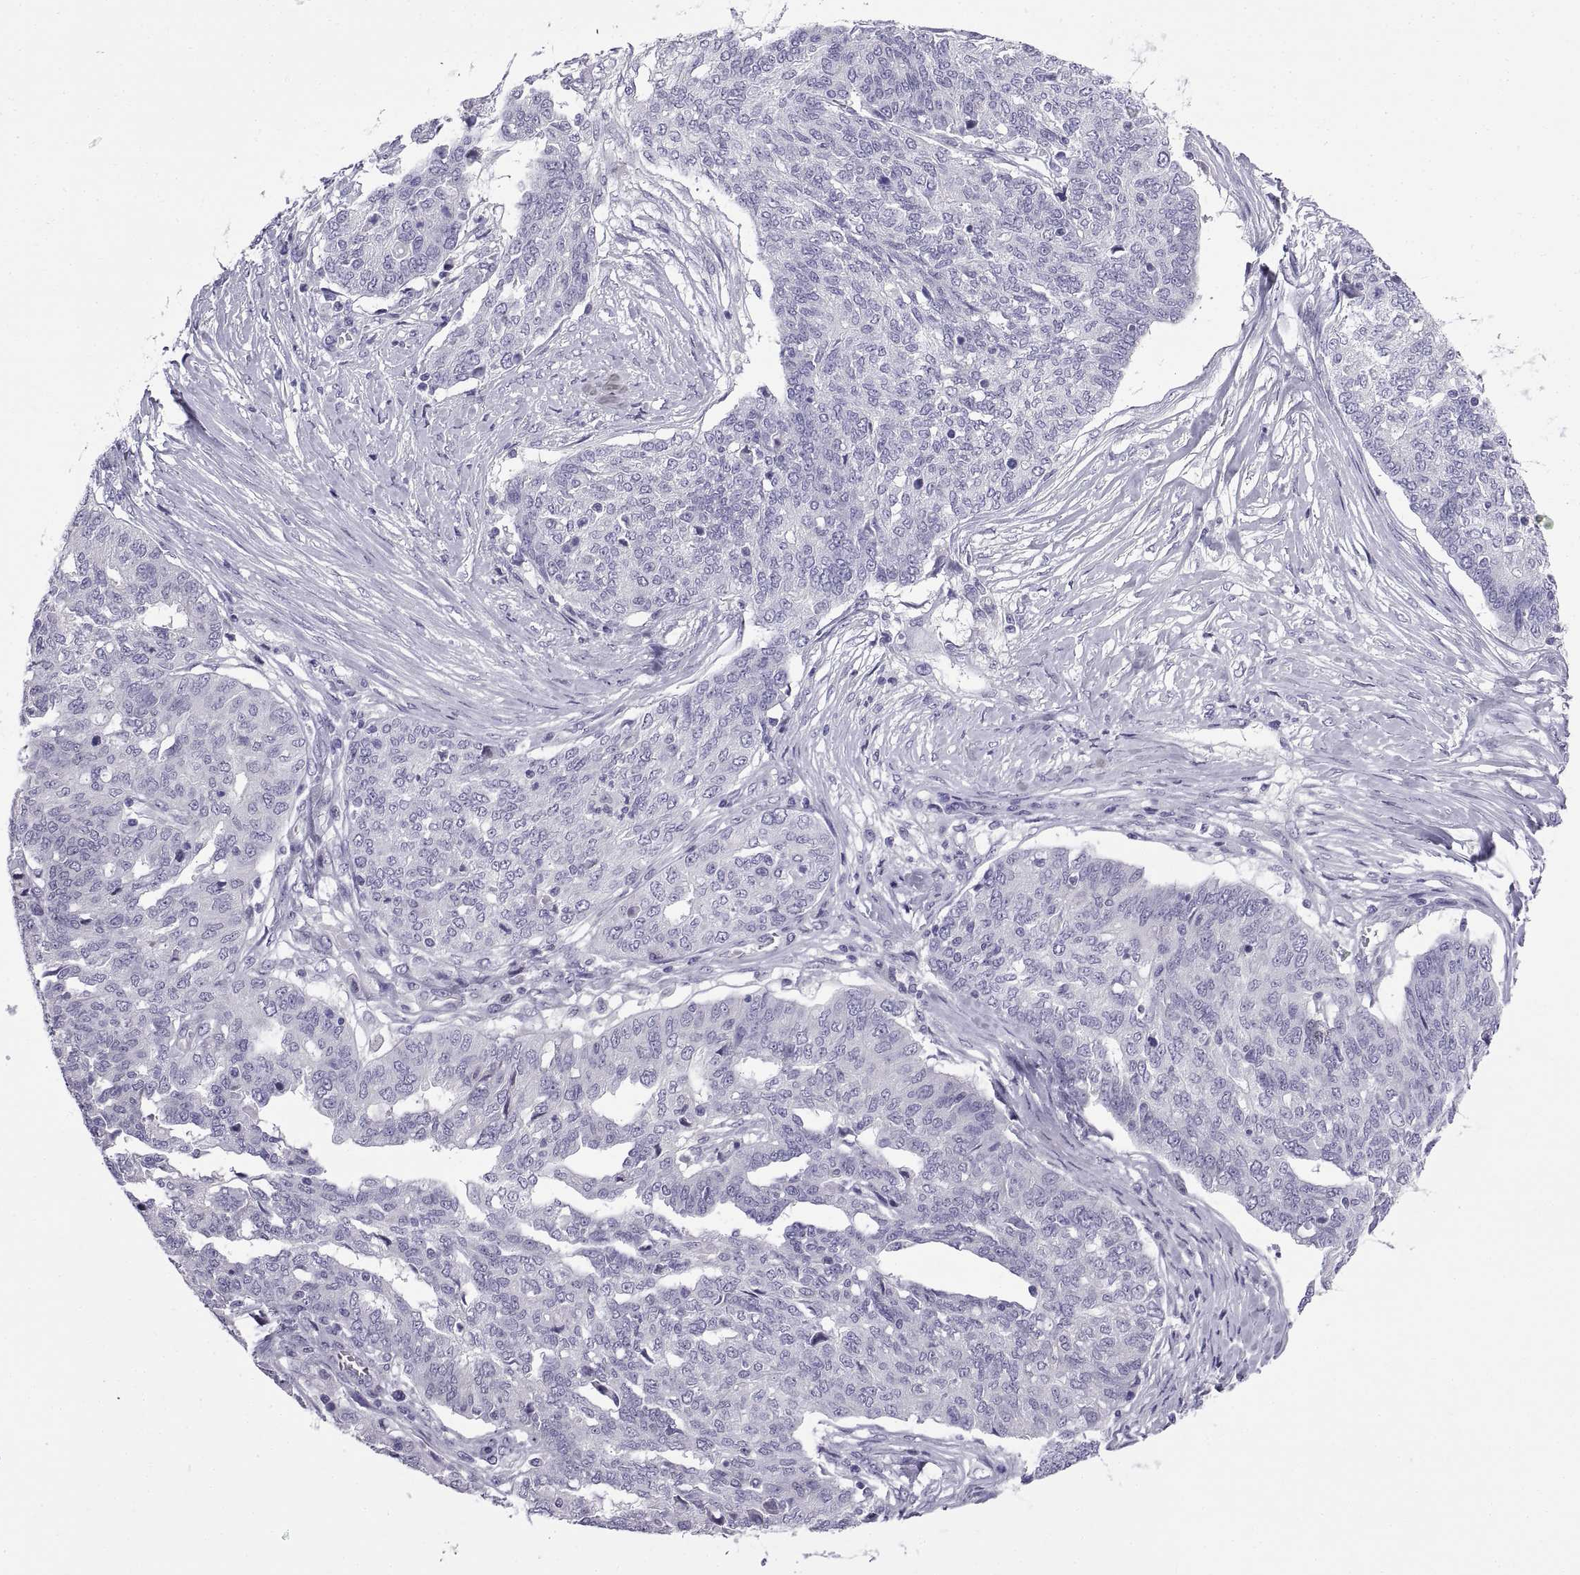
{"staining": {"intensity": "negative", "quantity": "none", "location": "none"}, "tissue": "ovarian cancer", "cell_type": "Tumor cells", "image_type": "cancer", "snomed": [{"axis": "morphology", "description": "Cystadenocarcinoma, serous, NOS"}, {"axis": "topography", "description": "Ovary"}], "caption": "Image shows no protein expression in tumor cells of serous cystadenocarcinoma (ovarian) tissue. The staining was performed using DAB to visualize the protein expression in brown, while the nuclei were stained in blue with hematoxylin (Magnification: 20x).", "gene": "SPDYE1", "patient": {"sex": "female", "age": 67}}